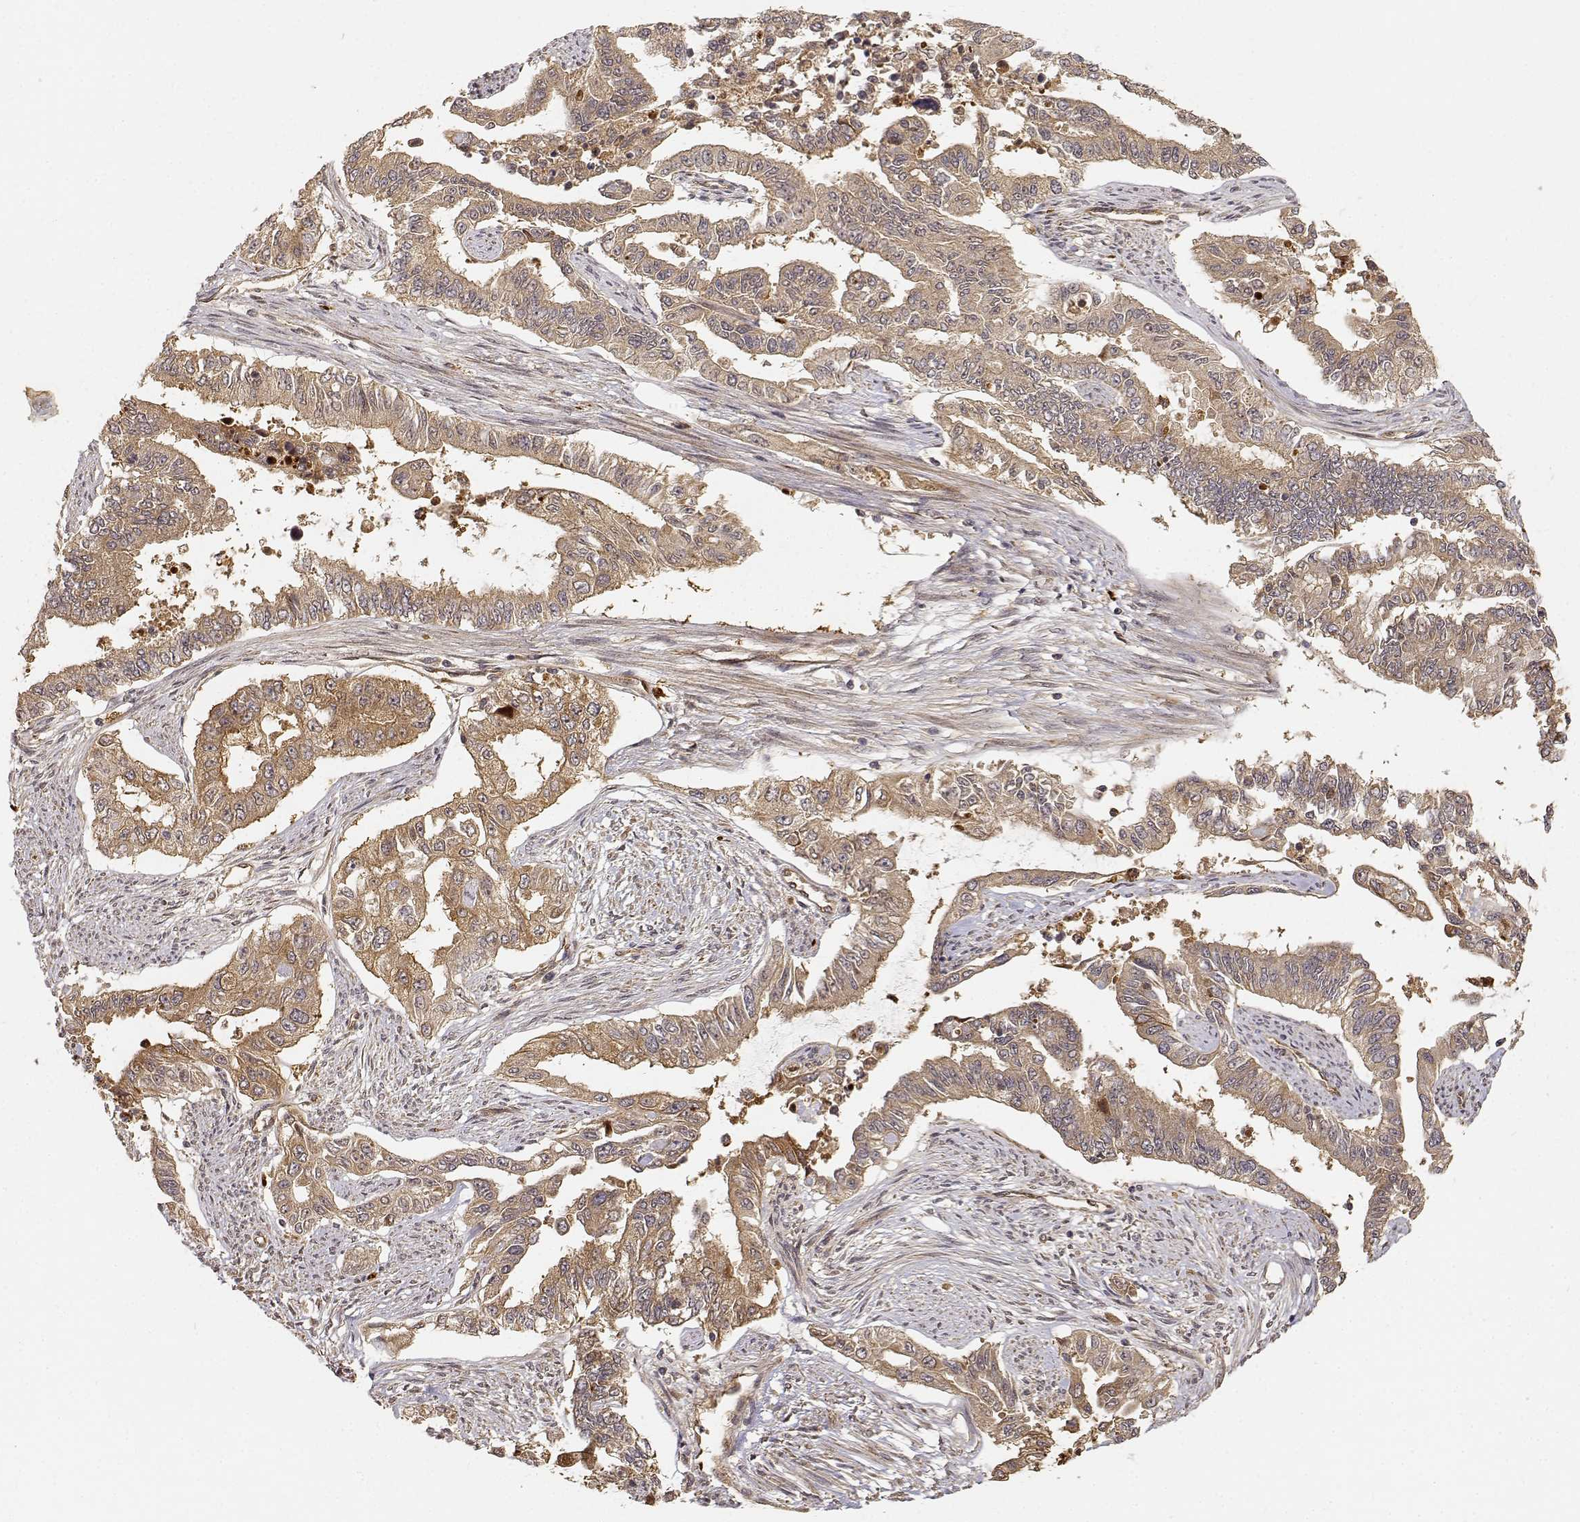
{"staining": {"intensity": "moderate", "quantity": ">75%", "location": "cytoplasmic/membranous"}, "tissue": "endometrial cancer", "cell_type": "Tumor cells", "image_type": "cancer", "snomed": [{"axis": "morphology", "description": "Adenocarcinoma, NOS"}, {"axis": "topography", "description": "Uterus"}], "caption": "Endometrial cancer (adenocarcinoma) was stained to show a protein in brown. There is medium levels of moderate cytoplasmic/membranous expression in approximately >75% of tumor cells.", "gene": "CDK5RAP2", "patient": {"sex": "female", "age": 59}}